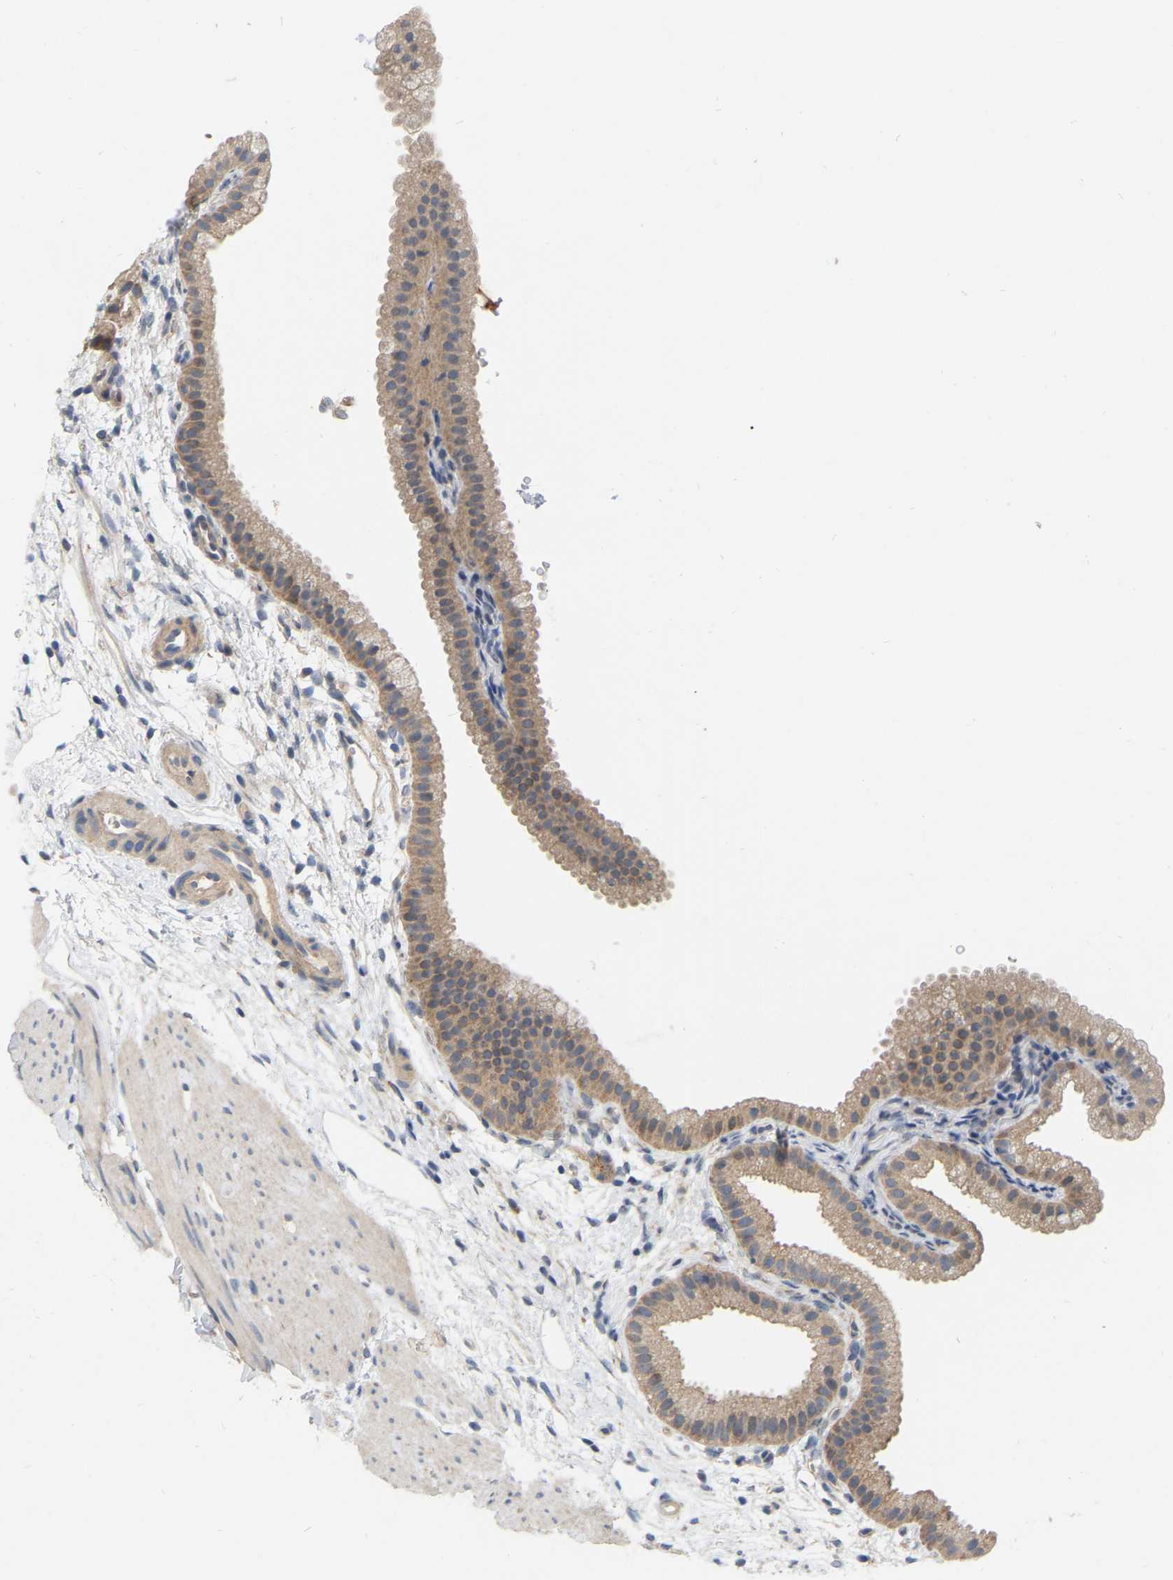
{"staining": {"intensity": "weak", "quantity": "25%-75%", "location": "cytoplasmic/membranous"}, "tissue": "gallbladder", "cell_type": "Glandular cells", "image_type": "normal", "snomed": [{"axis": "morphology", "description": "Normal tissue, NOS"}, {"axis": "topography", "description": "Gallbladder"}], "caption": "A low amount of weak cytoplasmic/membranous positivity is seen in about 25%-75% of glandular cells in normal gallbladder.", "gene": "SSH1", "patient": {"sex": "female", "age": 64}}